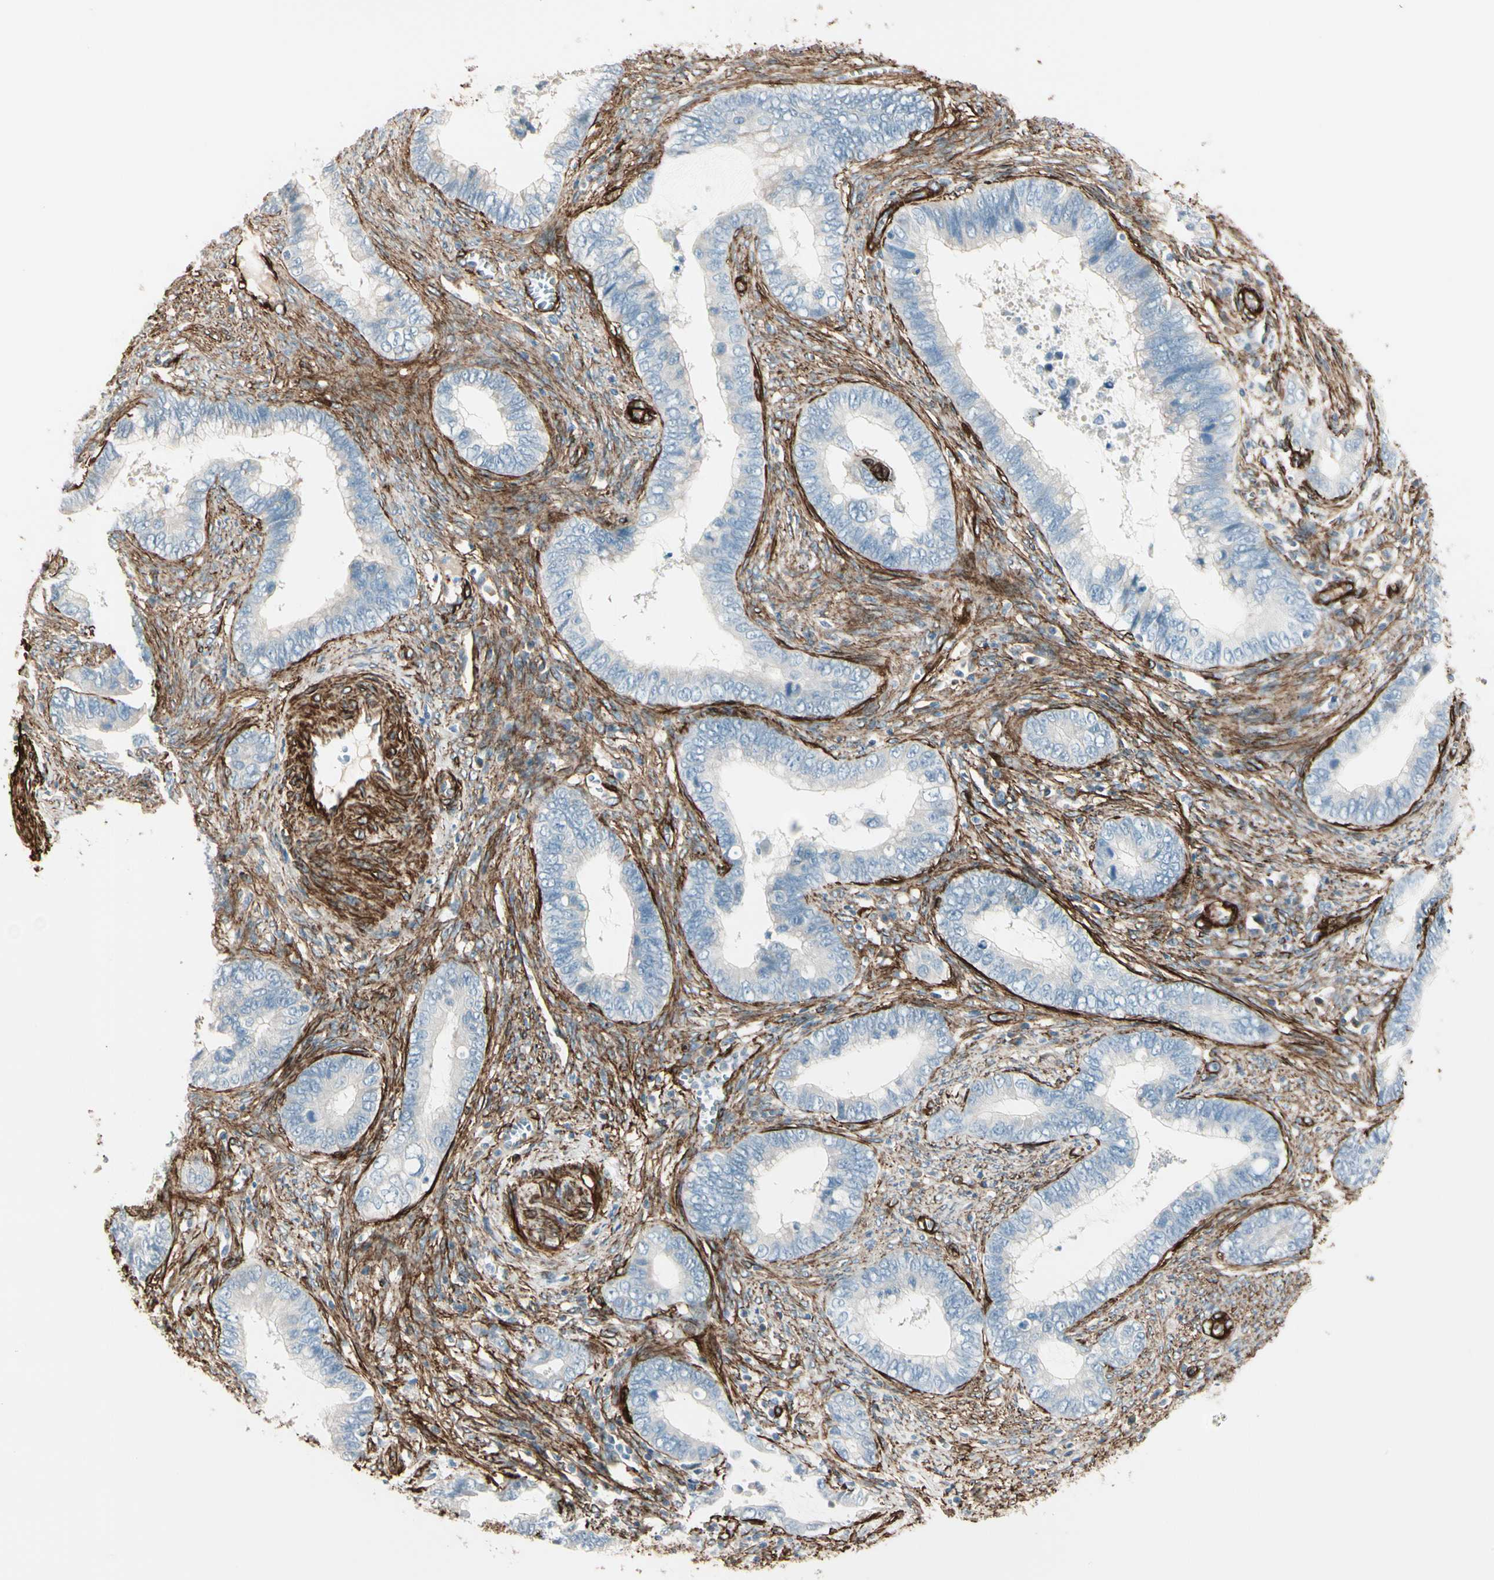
{"staining": {"intensity": "negative", "quantity": "none", "location": "none"}, "tissue": "cervical cancer", "cell_type": "Tumor cells", "image_type": "cancer", "snomed": [{"axis": "morphology", "description": "Adenocarcinoma, NOS"}, {"axis": "topography", "description": "Cervix"}], "caption": "A micrograph of cervical adenocarcinoma stained for a protein exhibits no brown staining in tumor cells.", "gene": "CALD1", "patient": {"sex": "female", "age": 44}}